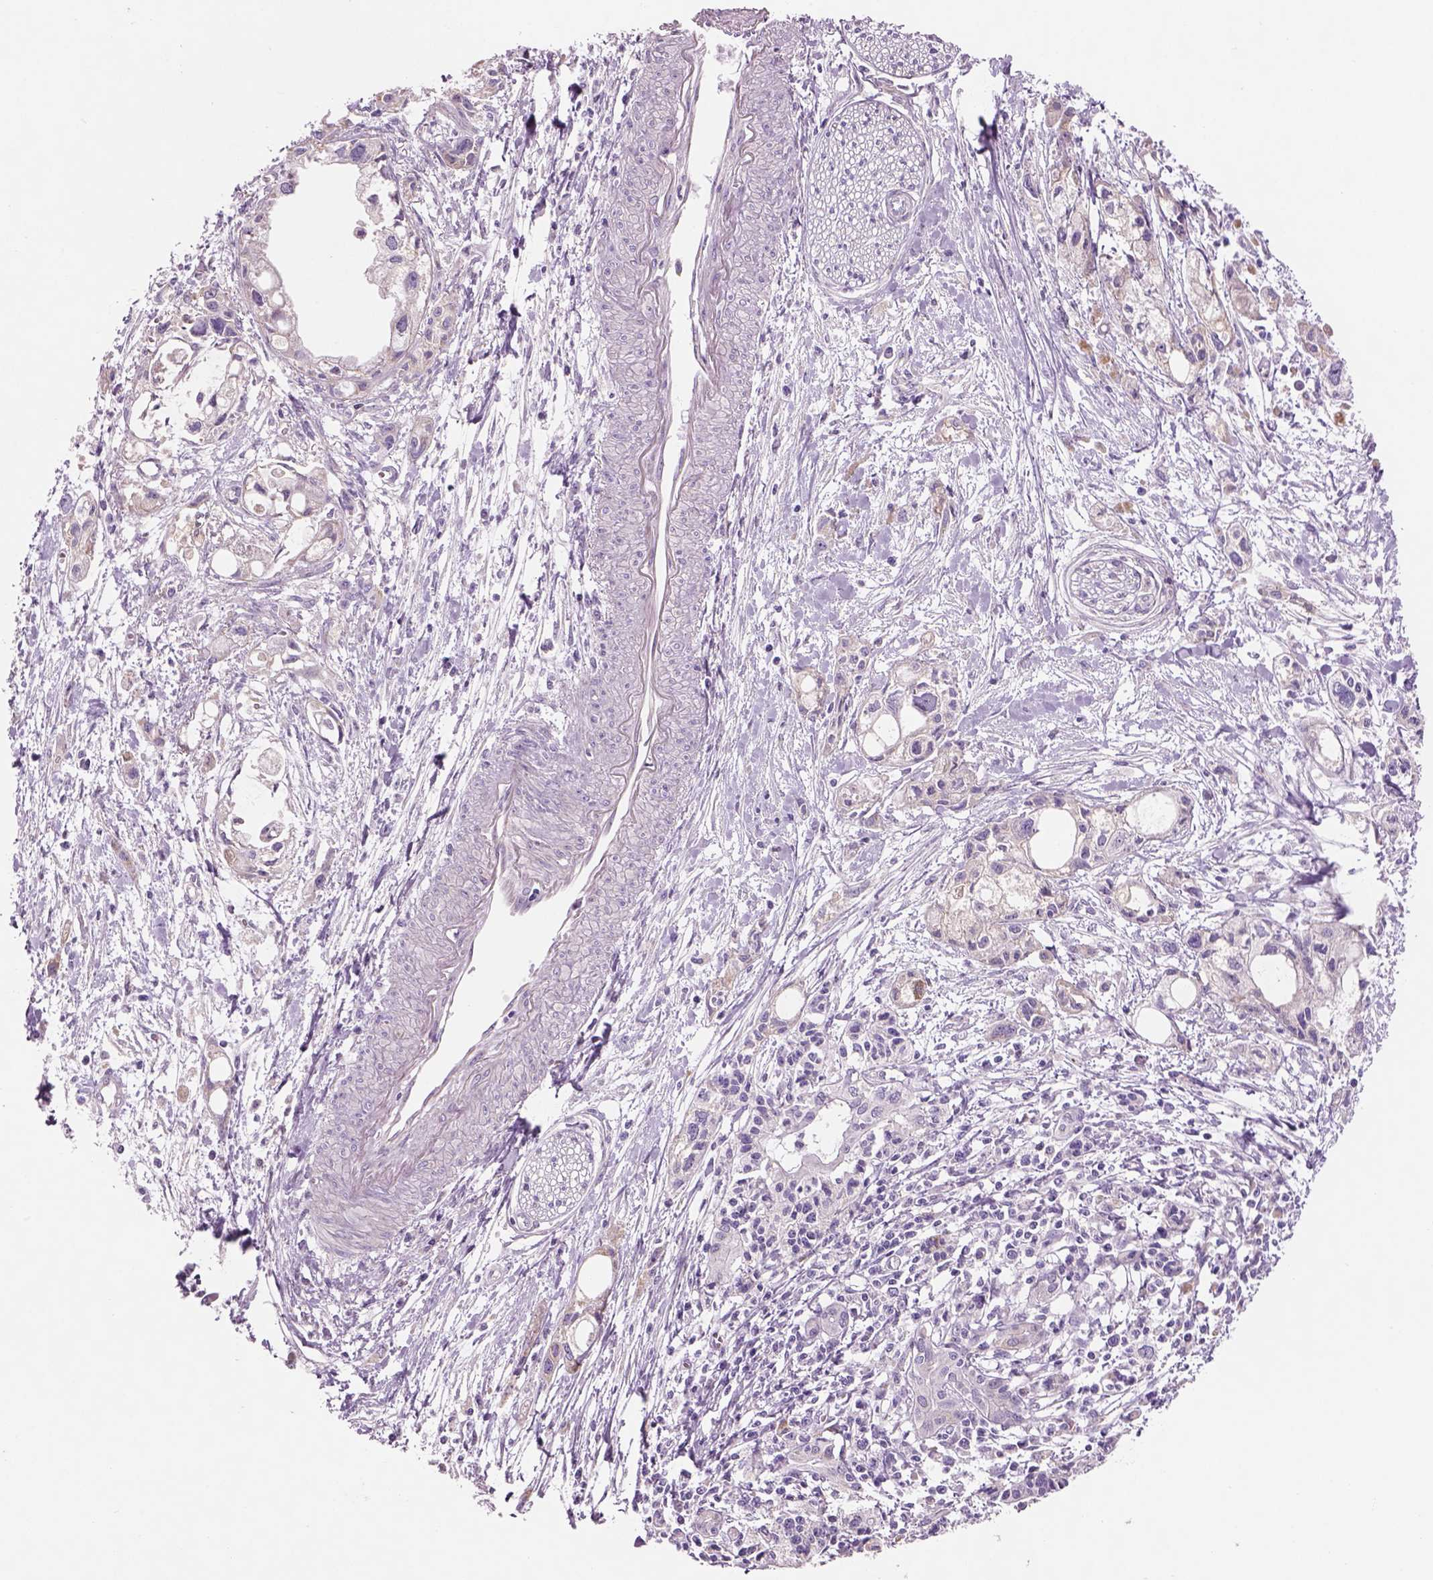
{"staining": {"intensity": "negative", "quantity": "none", "location": "none"}, "tissue": "pancreatic cancer", "cell_type": "Tumor cells", "image_type": "cancer", "snomed": [{"axis": "morphology", "description": "Adenocarcinoma, NOS"}, {"axis": "topography", "description": "Pancreas"}], "caption": "Protein analysis of pancreatic cancer (adenocarcinoma) reveals no significant positivity in tumor cells.", "gene": "IFT52", "patient": {"sex": "female", "age": 61}}